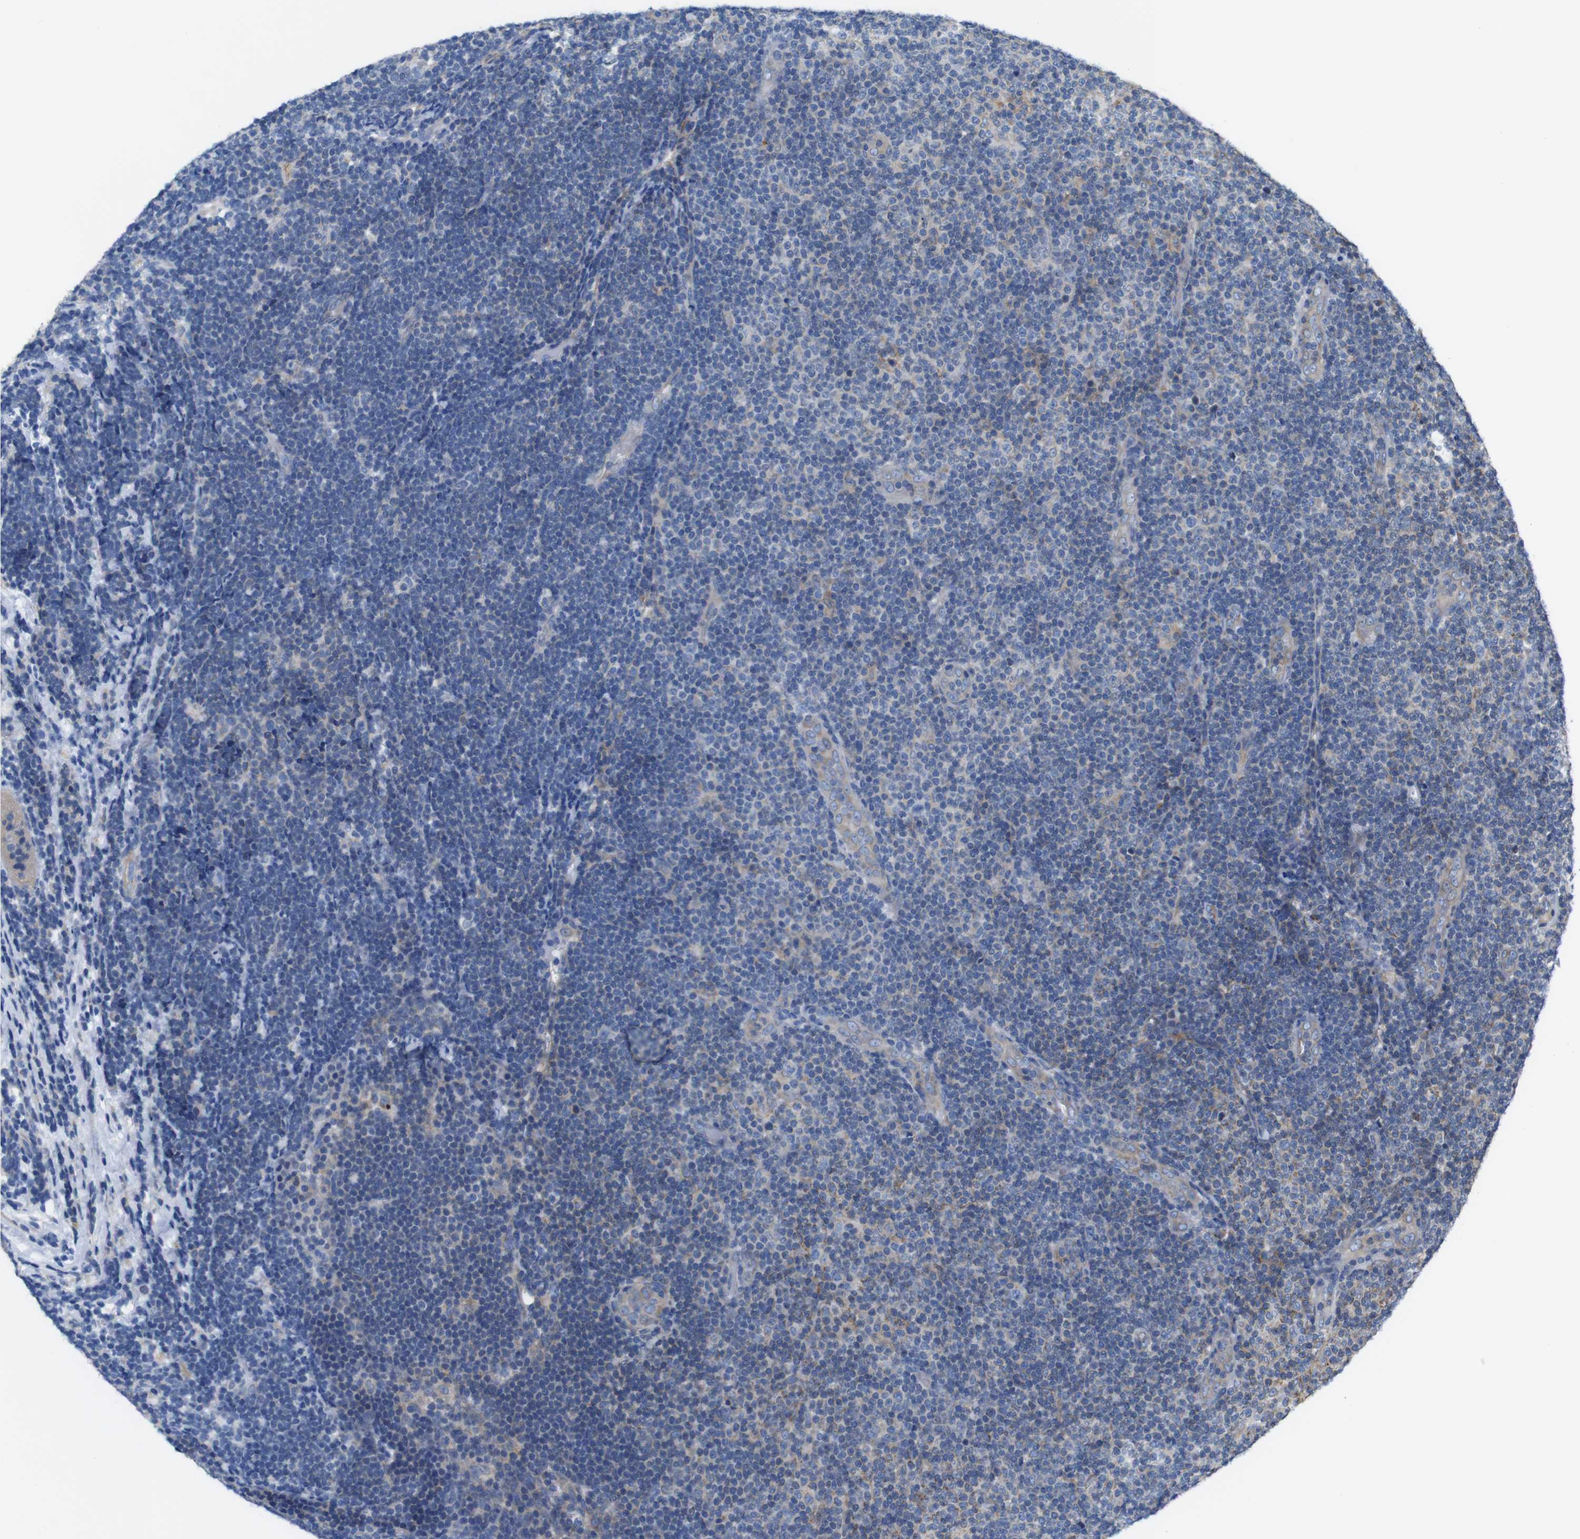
{"staining": {"intensity": "moderate", "quantity": "<25%", "location": "cytoplasmic/membranous"}, "tissue": "lymphoma", "cell_type": "Tumor cells", "image_type": "cancer", "snomed": [{"axis": "morphology", "description": "Malignant lymphoma, non-Hodgkin's type, Low grade"}, {"axis": "topography", "description": "Lymph node"}], "caption": "Immunohistochemistry micrograph of neoplastic tissue: lymphoma stained using IHC reveals low levels of moderate protein expression localized specifically in the cytoplasmic/membranous of tumor cells, appearing as a cytoplasmic/membranous brown color.", "gene": "PDCD1LG2", "patient": {"sex": "male", "age": 83}}